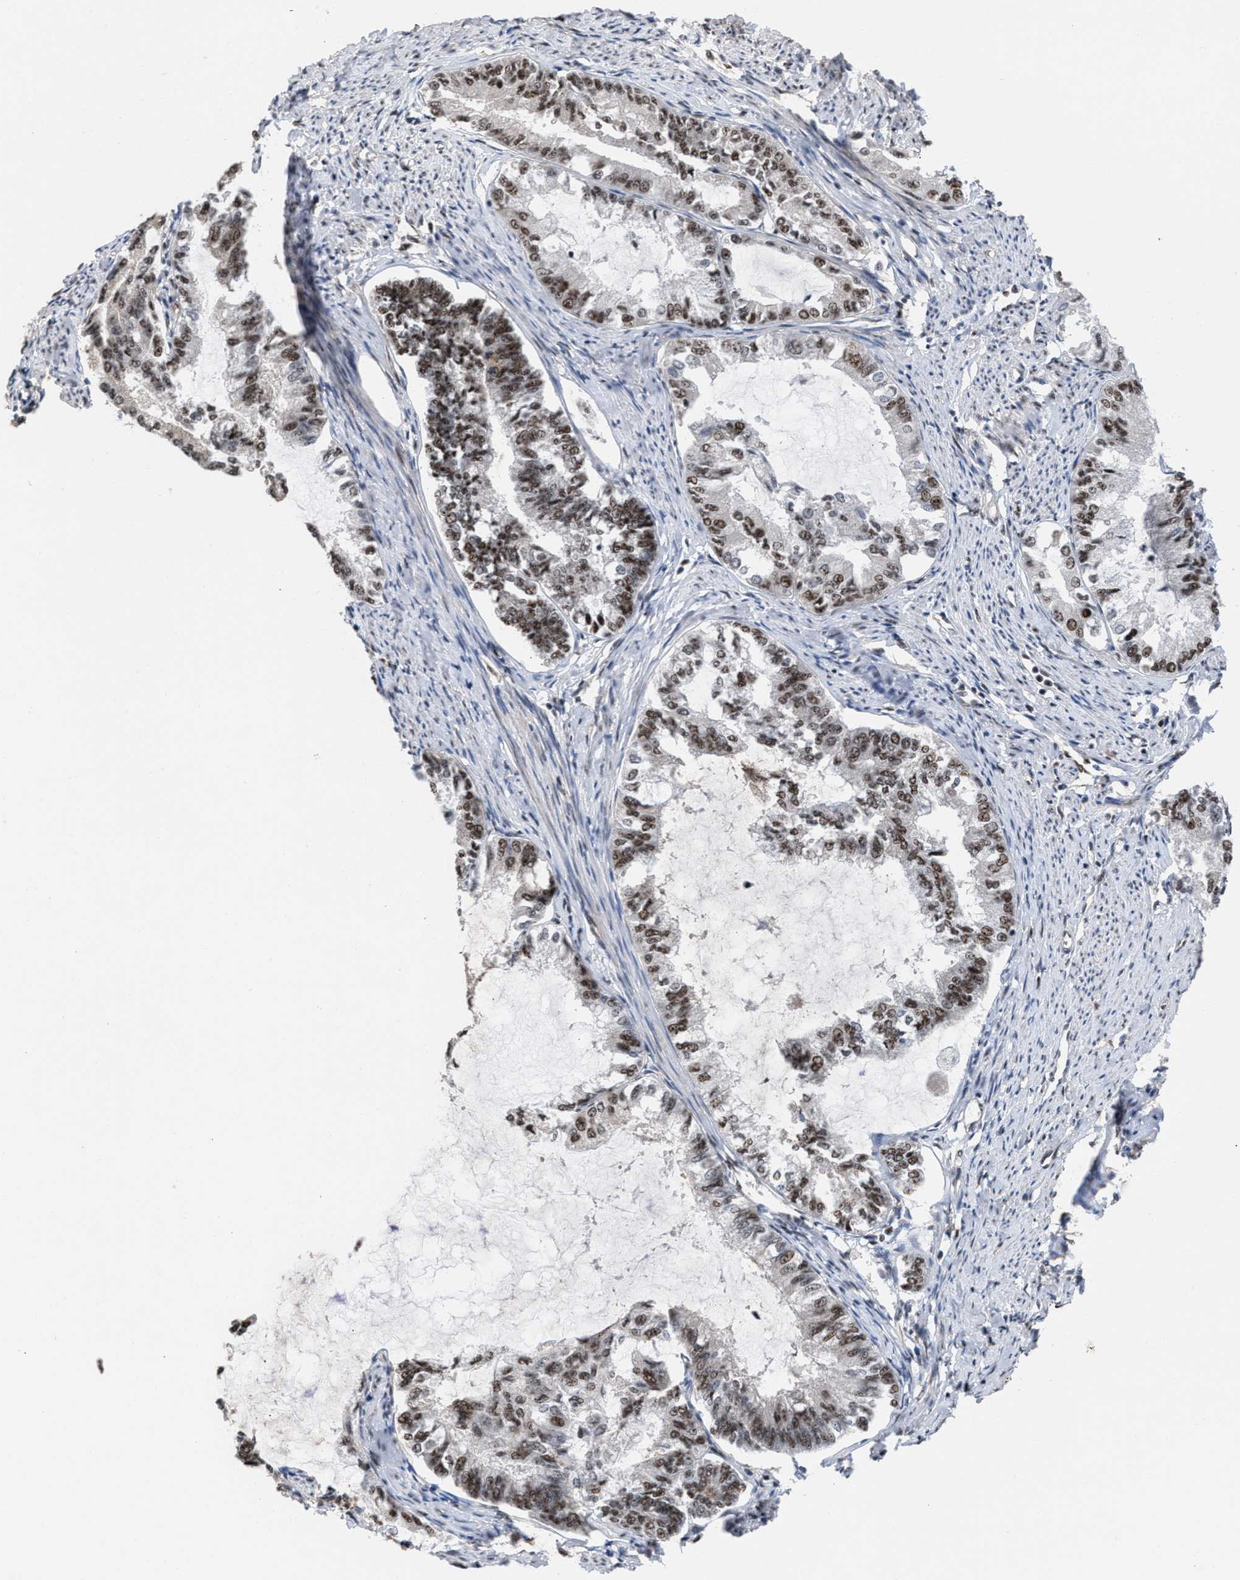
{"staining": {"intensity": "strong", "quantity": ">75%", "location": "nuclear"}, "tissue": "endometrial cancer", "cell_type": "Tumor cells", "image_type": "cancer", "snomed": [{"axis": "morphology", "description": "Adenocarcinoma, NOS"}, {"axis": "topography", "description": "Endometrium"}], "caption": "Endometrial adenocarcinoma stained with IHC exhibits strong nuclear staining in approximately >75% of tumor cells. The protein of interest is shown in brown color, while the nuclei are stained blue.", "gene": "EIF4A3", "patient": {"sex": "female", "age": 86}}